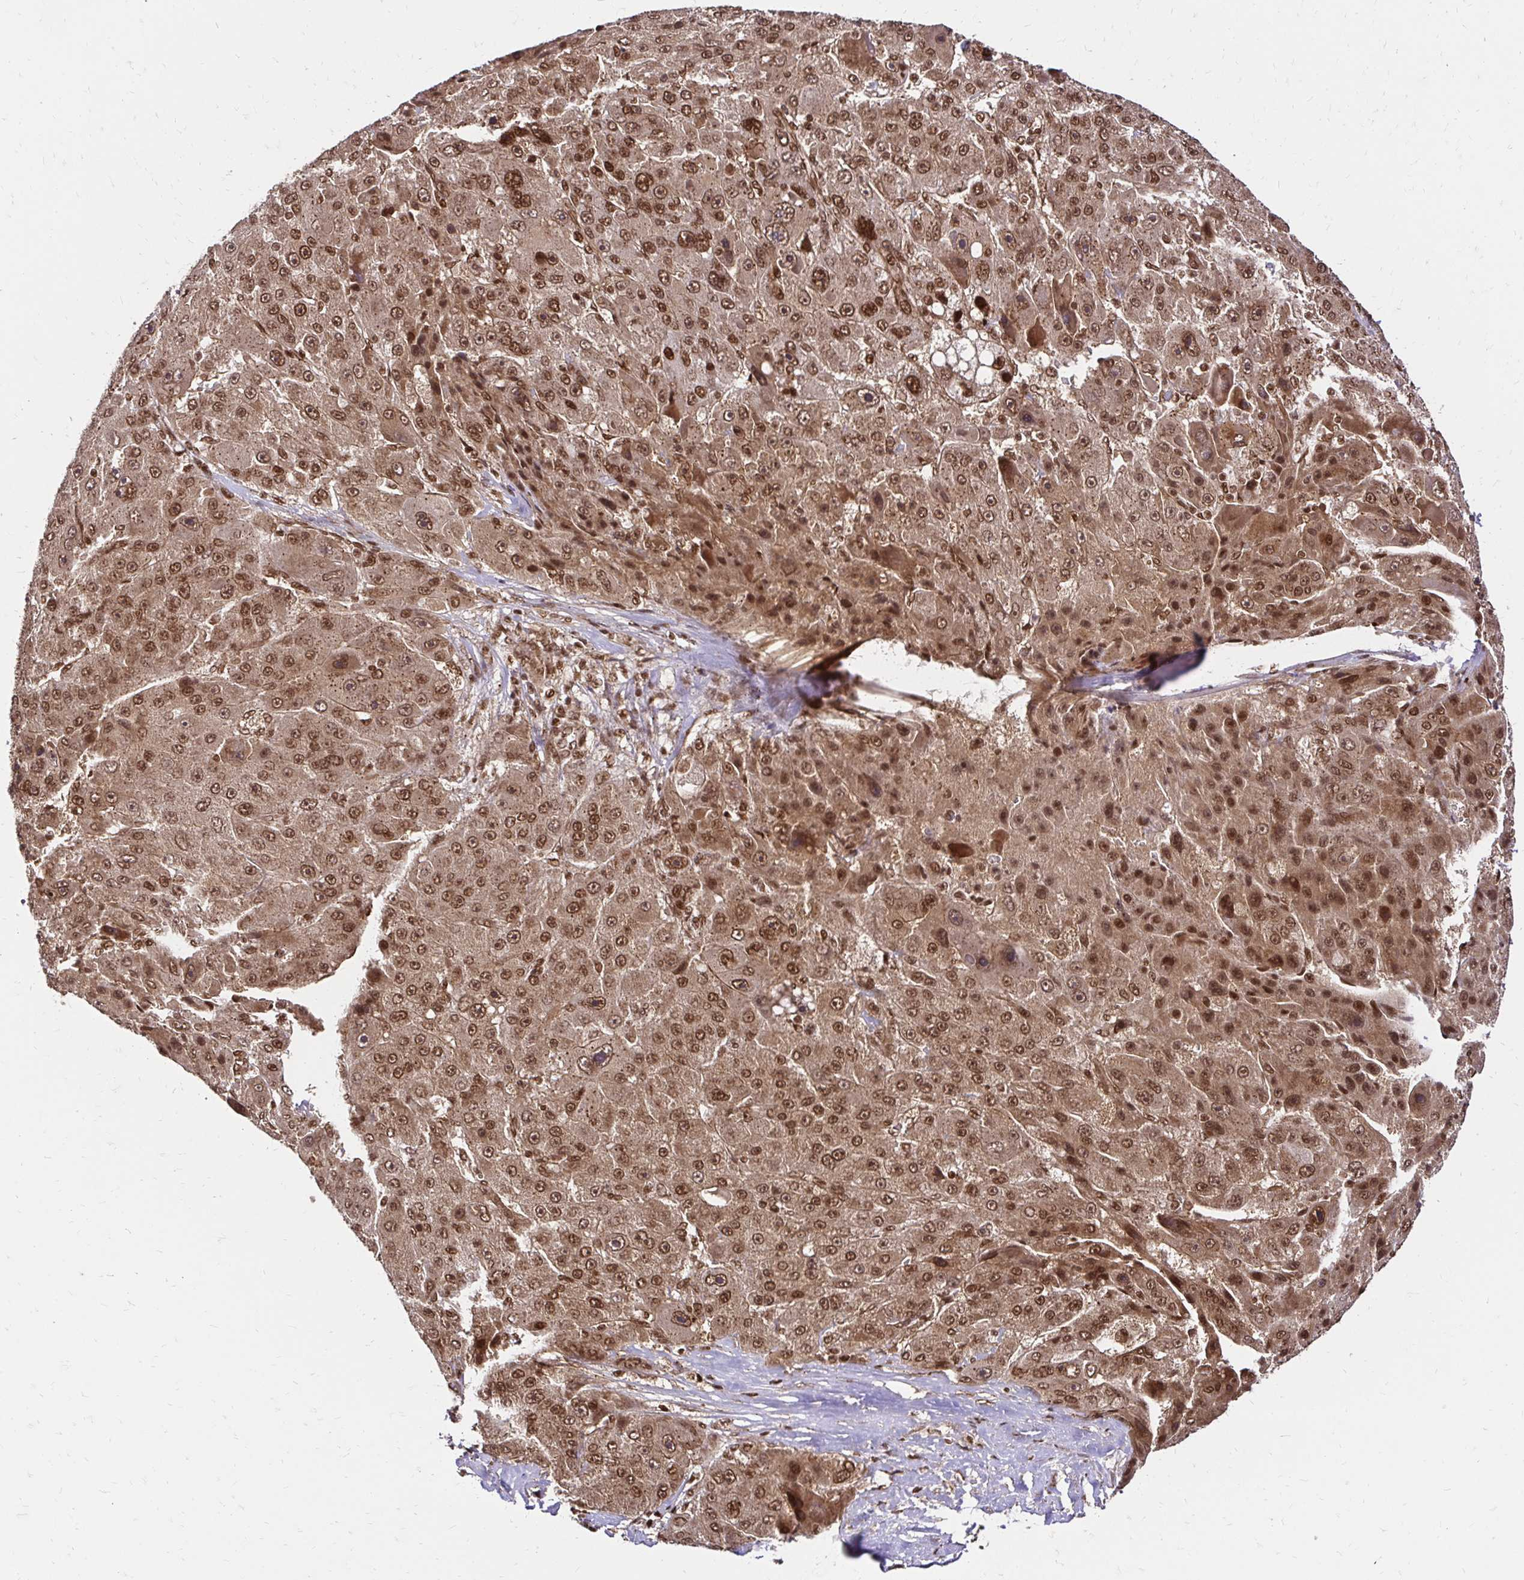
{"staining": {"intensity": "strong", "quantity": ">75%", "location": "cytoplasmic/membranous,nuclear"}, "tissue": "liver cancer", "cell_type": "Tumor cells", "image_type": "cancer", "snomed": [{"axis": "morphology", "description": "Carcinoma, Hepatocellular, NOS"}, {"axis": "topography", "description": "Liver"}], "caption": "Immunohistochemical staining of liver hepatocellular carcinoma demonstrates high levels of strong cytoplasmic/membranous and nuclear protein staining in approximately >75% of tumor cells.", "gene": "GLYR1", "patient": {"sex": "male", "age": 76}}